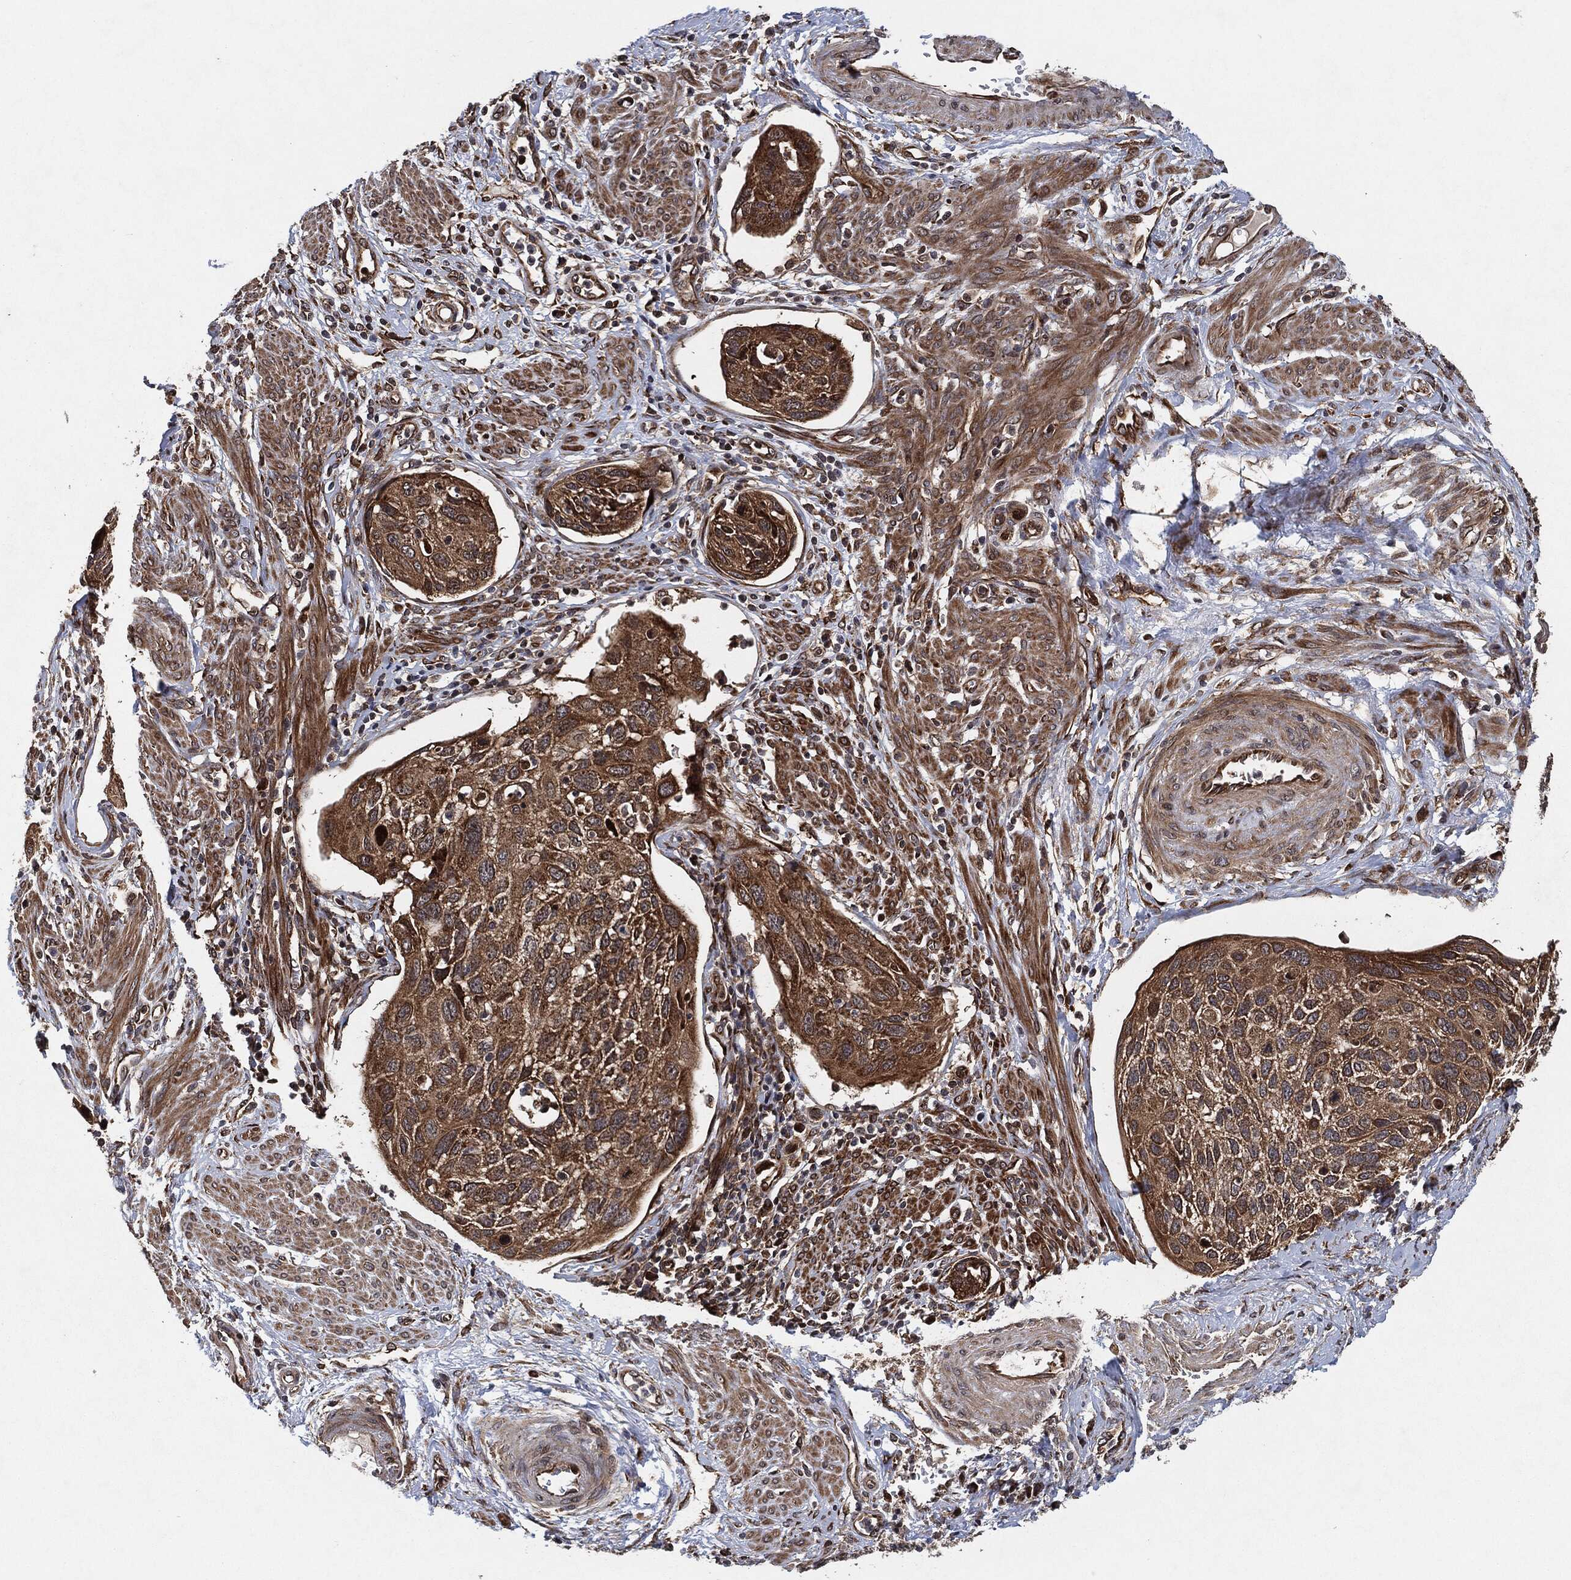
{"staining": {"intensity": "moderate", "quantity": "25%-75%", "location": "cytoplasmic/membranous"}, "tissue": "cervical cancer", "cell_type": "Tumor cells", "image_type": "cancer", "snomed": [{"axis": "morphology", "description": "Squamous cell carcinoma, NOS"}, {"axis": "topography", "description": "Cervix"}], "caption": "Immunohistochemical staining of human cervical cancer demonstrates moderate cytoplasmic/membranous protein expression in approximately 25%-75% of tumor cells. (IHC, brightfield microscopy, high magnification).", "gene": "BCAR1", "patient": {"sex": "female", "age": 70}}